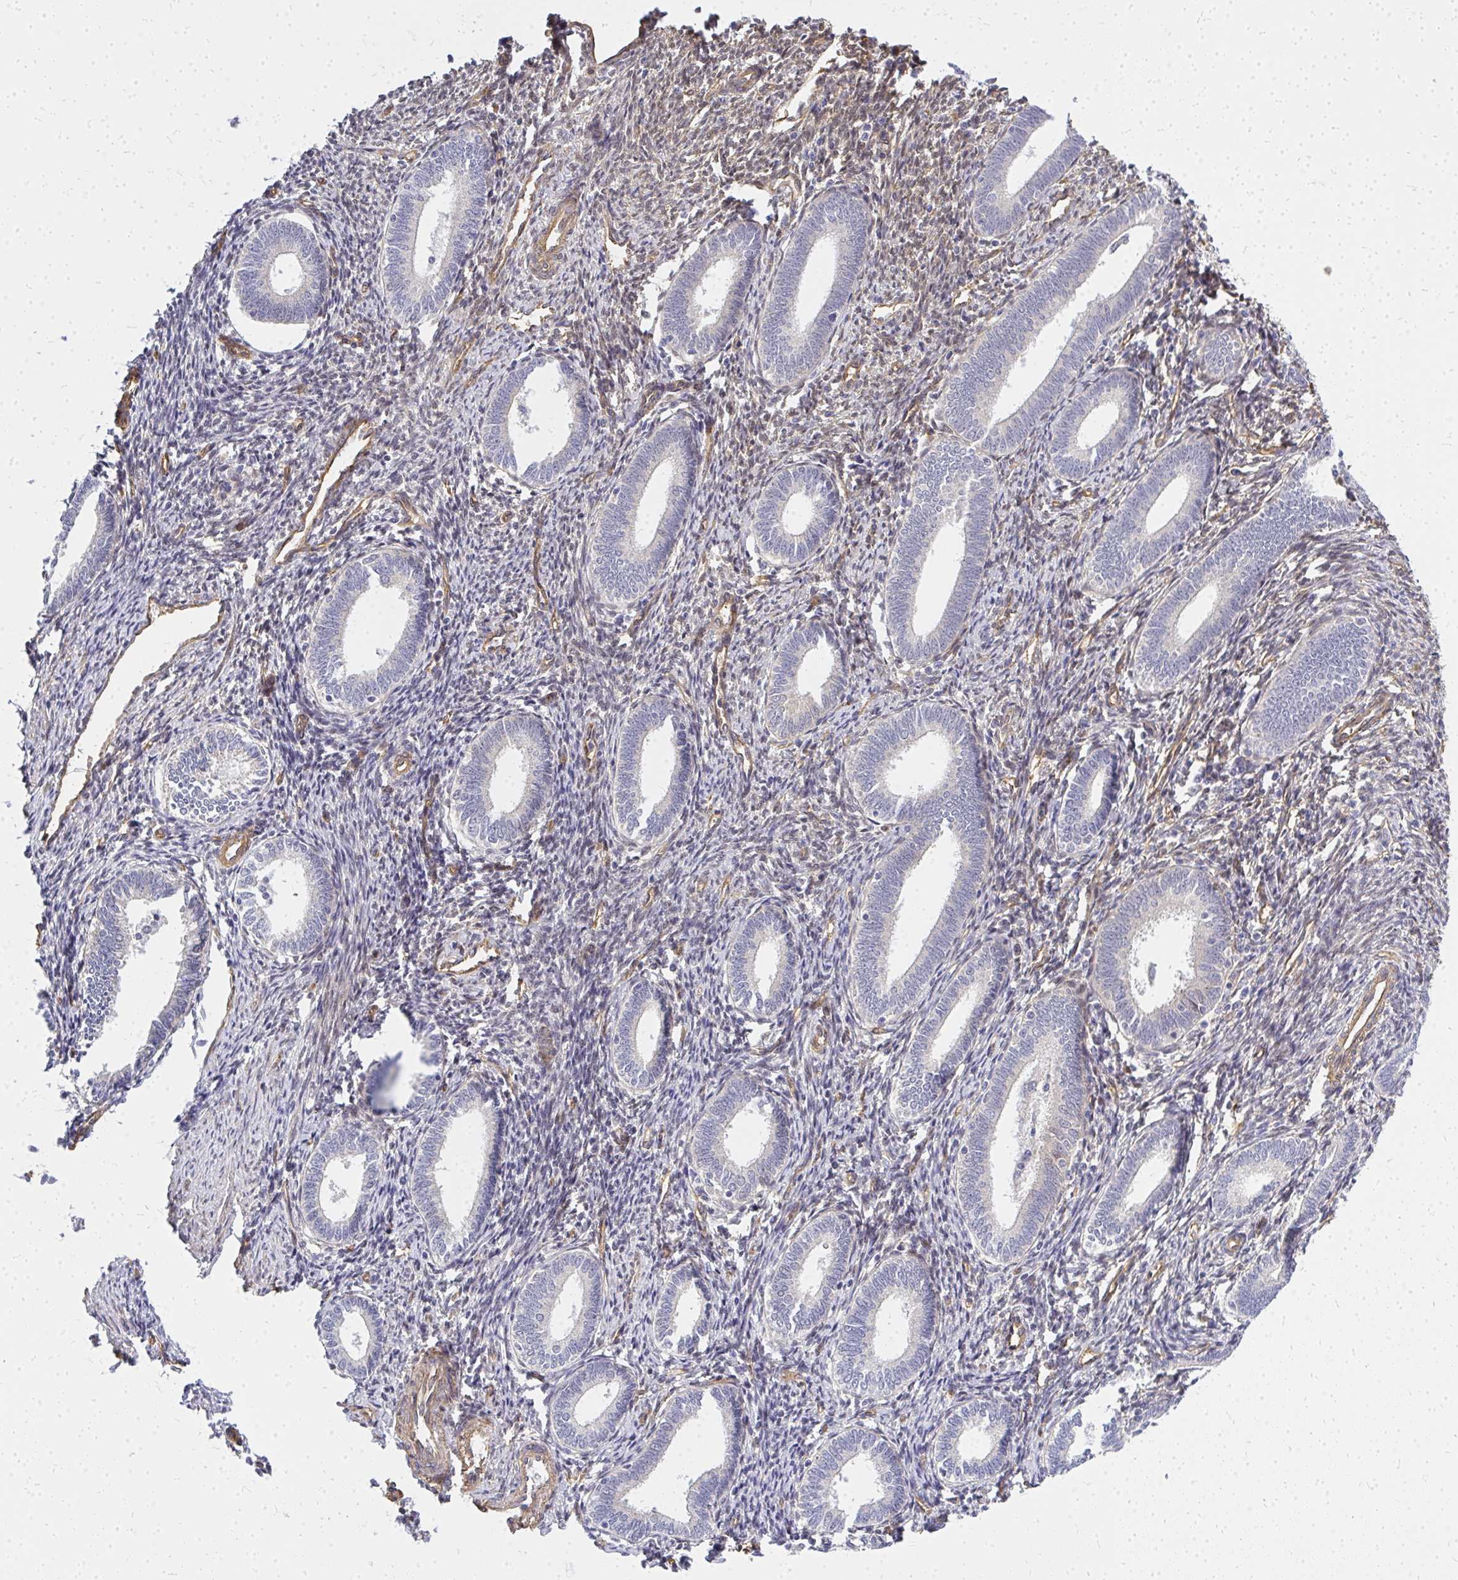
{"staining": {"intensity": "negative", "quantity": "none", "location": "none"}, "tissue": "endometrium", "cell_type": "Cells in endometrial stroma", "image_type": "normal", "snomed": [{"axis": "morphology", "description": "Normal tissue, NOS"}, {"axis": "topography", "description": "Endometrium"}], "caption": "DAB immunohistochemical staining of normal endometrium demonstrates no significant staining in cells in endometrial stroma.", "gene": "ENSG00000258472", "patient": {"sex": "female", "age": 41}}